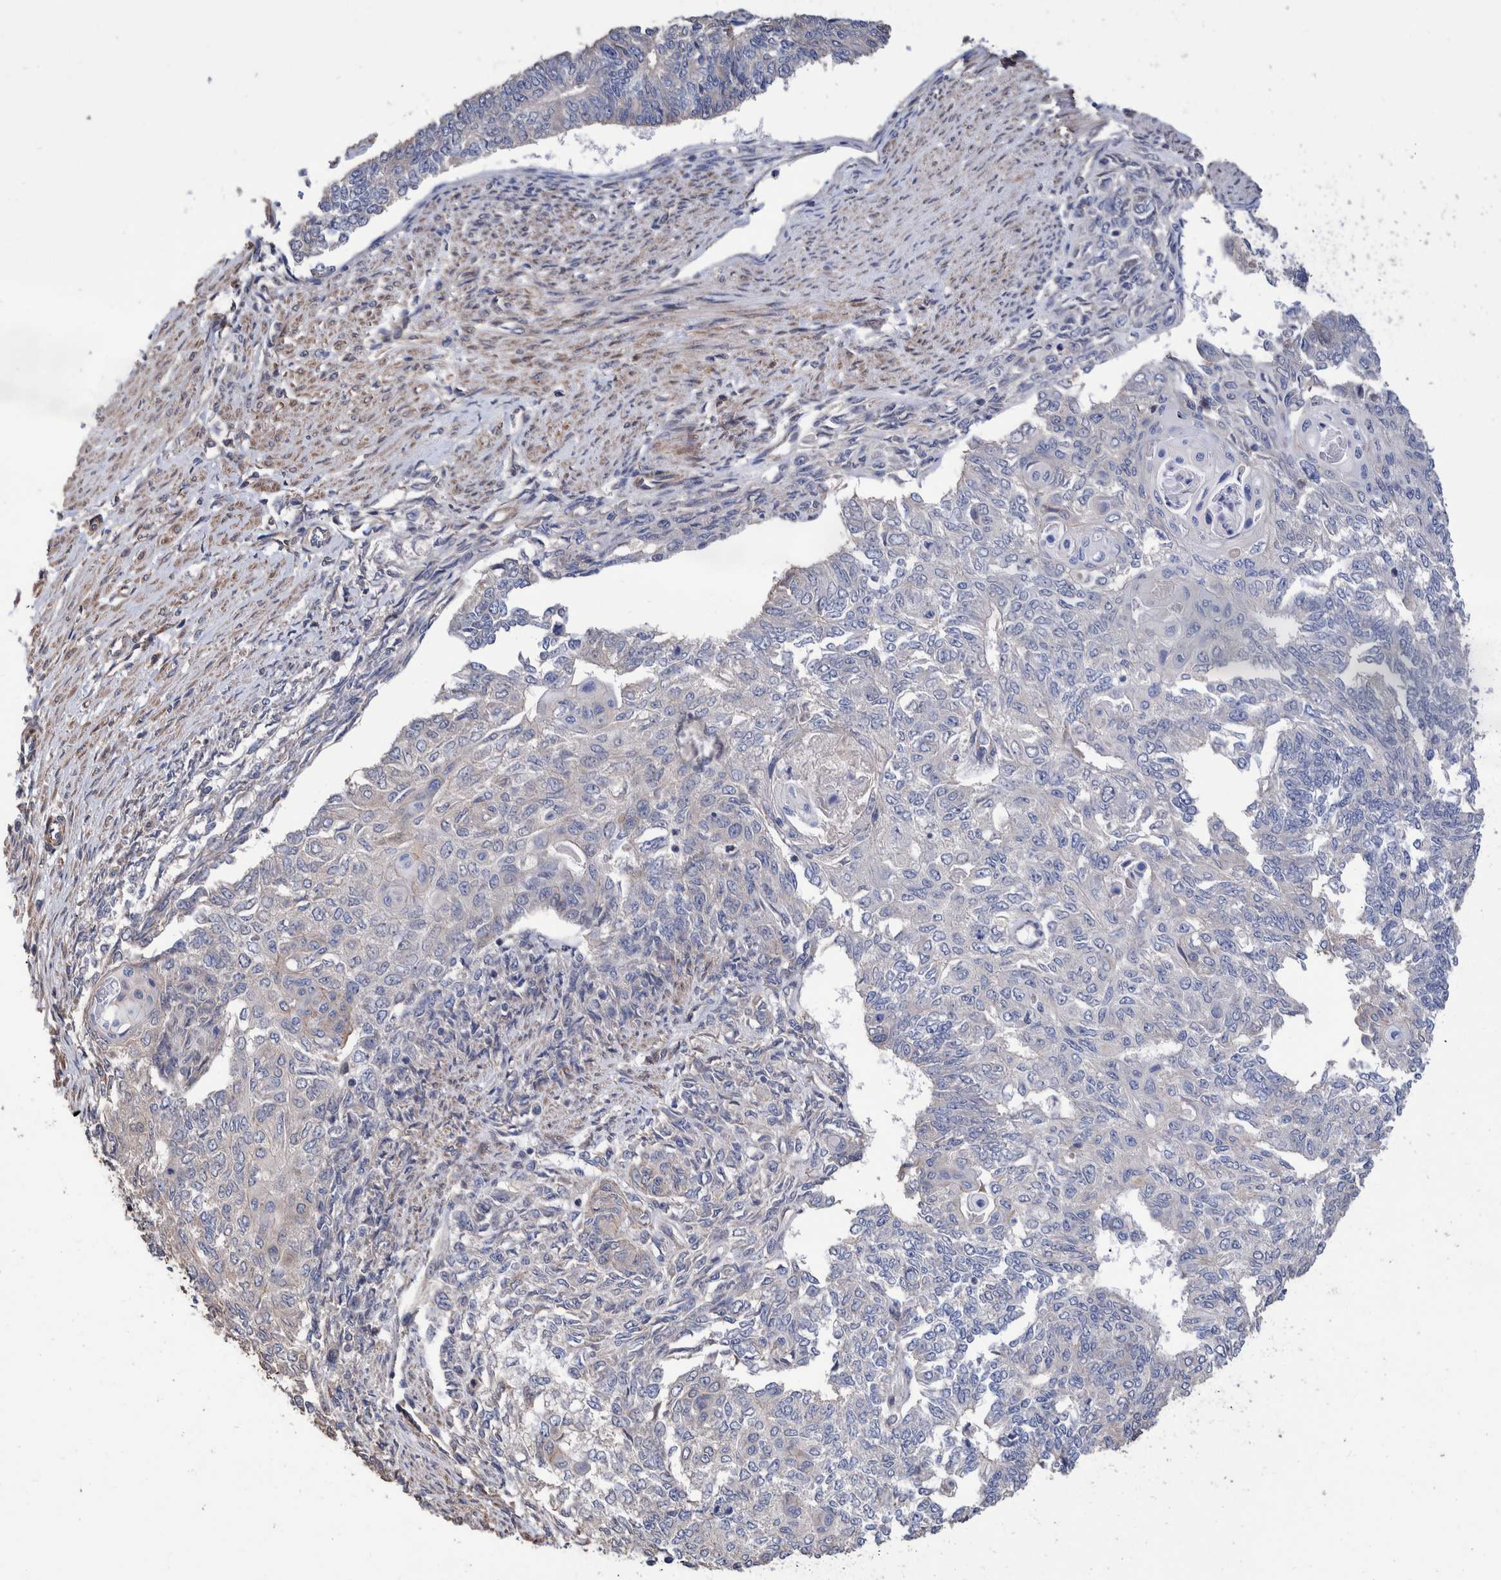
{"staining": {"intensity": "negative", "quantity": "none", "location": "none"}, "tissue": "endometrial cancer", "cell_type": "Tumor cells", "image_type": "cancer", "snomed": [{"axis": "morphology", "description": "Adenocarcinoma, NOS"}, {"axis": "topography", "description": "Endometrium"}], "caption": "Immunohistochemistry of adenocarcinoma (endometrial) demonstrates no expression in tumor cells.", "gene": "SLC45A4", "patient": {"sex": "female", "age": 32}}